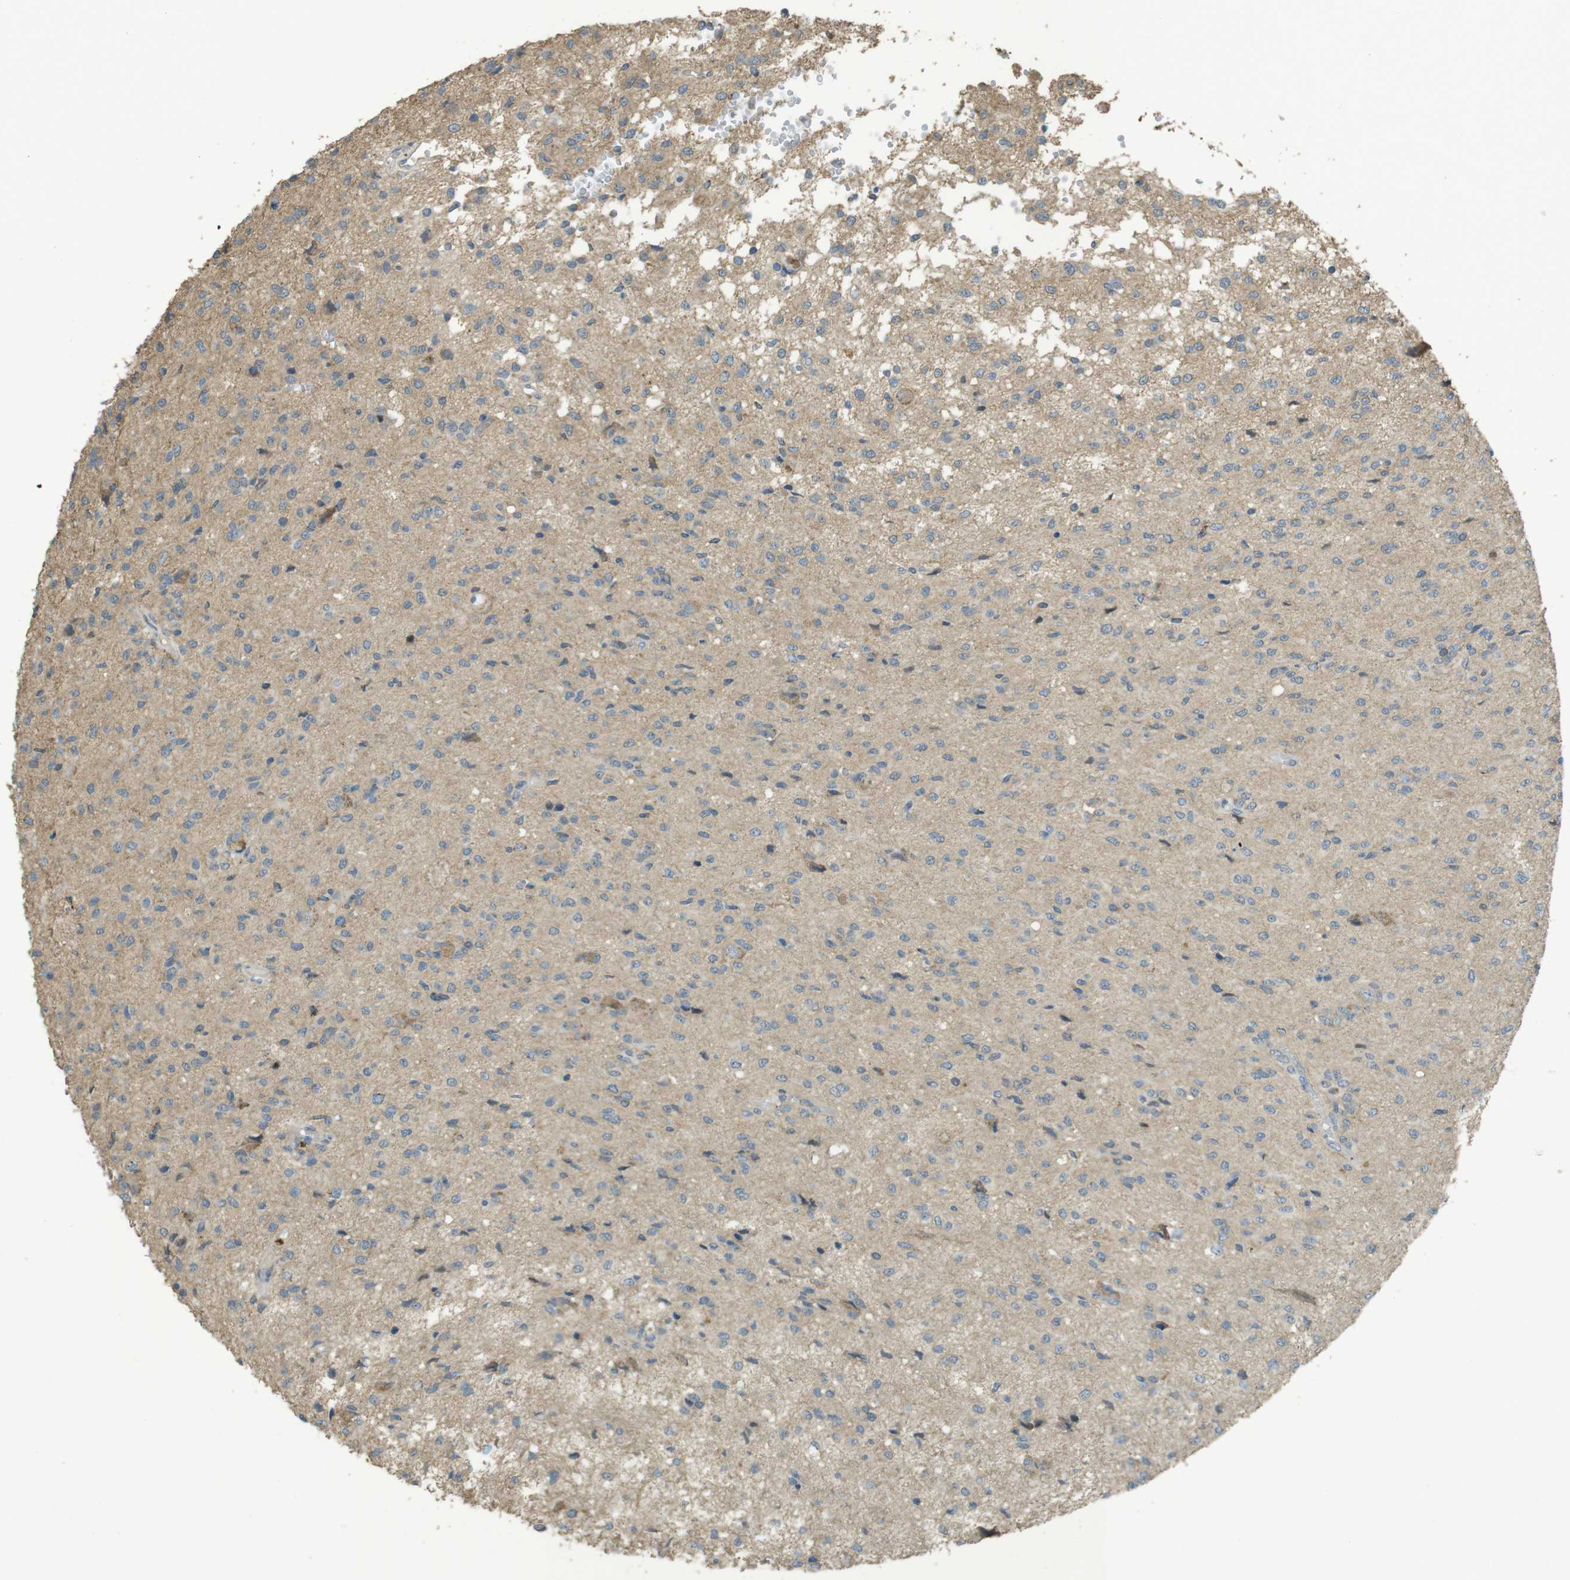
{"staining": {"intensity": "moderate", "quantity": "<25%", "location": "cytoplasmic/membranous"}, "tissue": "glioma", "cell_type": "Tumor cells", "image_type": "cancer", "snomed": [{"axis": "morphology", "description": "Glioma, malignant, High grade"}, {"axis": "topography", "description": "Brain"}], "caption": "Moderate cytoplasmic/membranous protein staining is seen in about <25% of tumor cells in malignant high-grade glioma. The staining was performed using DAB (3,3'-diaminobenzidine), with brown indicating positive protein expression. Nuclei are stained blue with hematoxylin.", "gene": "ZDHHC20", "patient": {"sex": "female", "age": 59}}